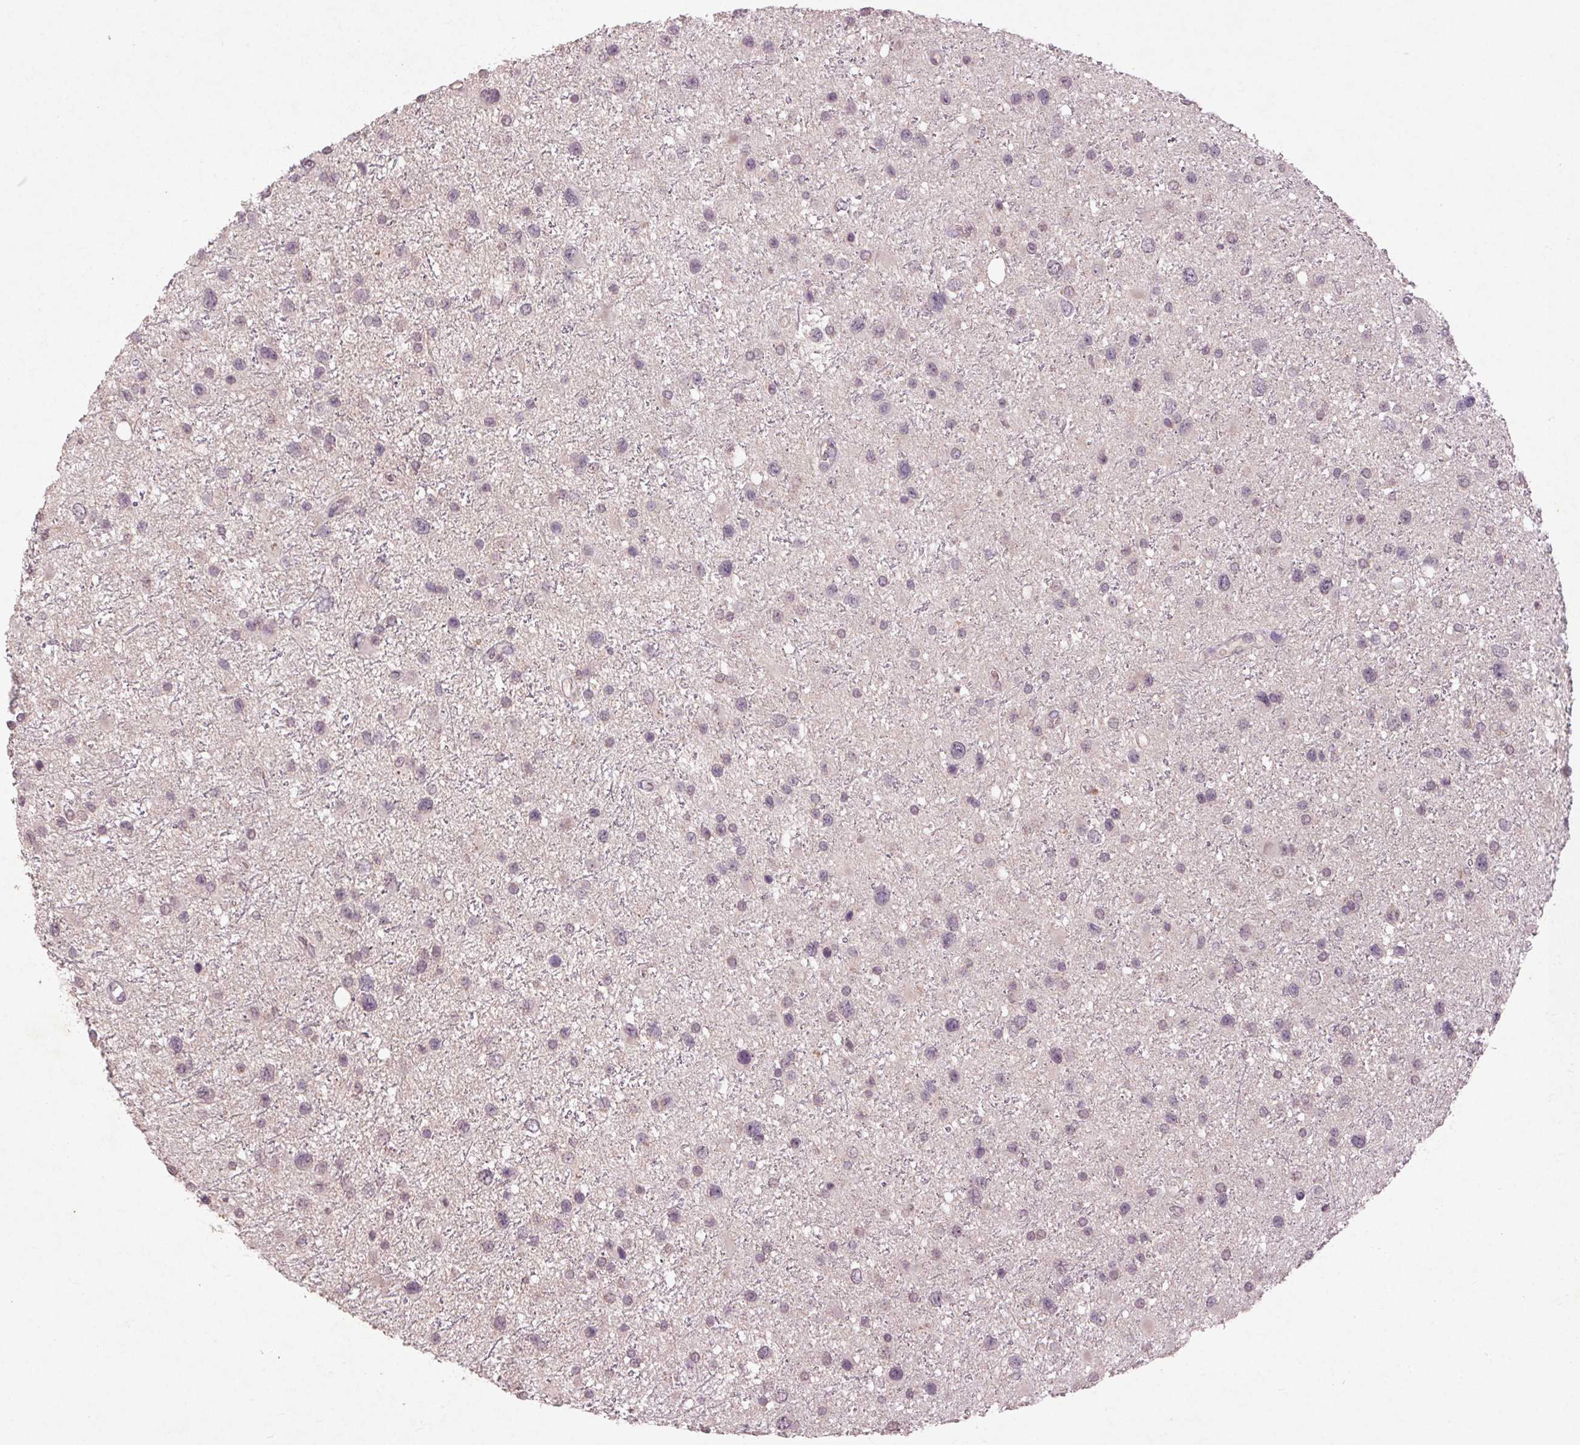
{"staining": {"intensity": "negative", "quantity": "none", "location": "none"}, "tissue": "glioma", "cell_type": "Tumor cells", "image_type": "cancer", "snomed": [{"axis": "morphology", "description": "Glioma, malignant, Low grade"}, {"axis": "topography", "description": "Brain"}], "caption": "IHC image of neoplastic tissue: human glioma stained with DAB reveals no significant protein staining in tumor cells. The staining was performed using DAB (3,3'-diaminobenzidine) to visualize the protein expression in brown, while the nuclei were stained in blue with hematoxylin (Magnification: 20x).", "gene": "KLRC3", "patient": {"sex": "female", "age": 32}}